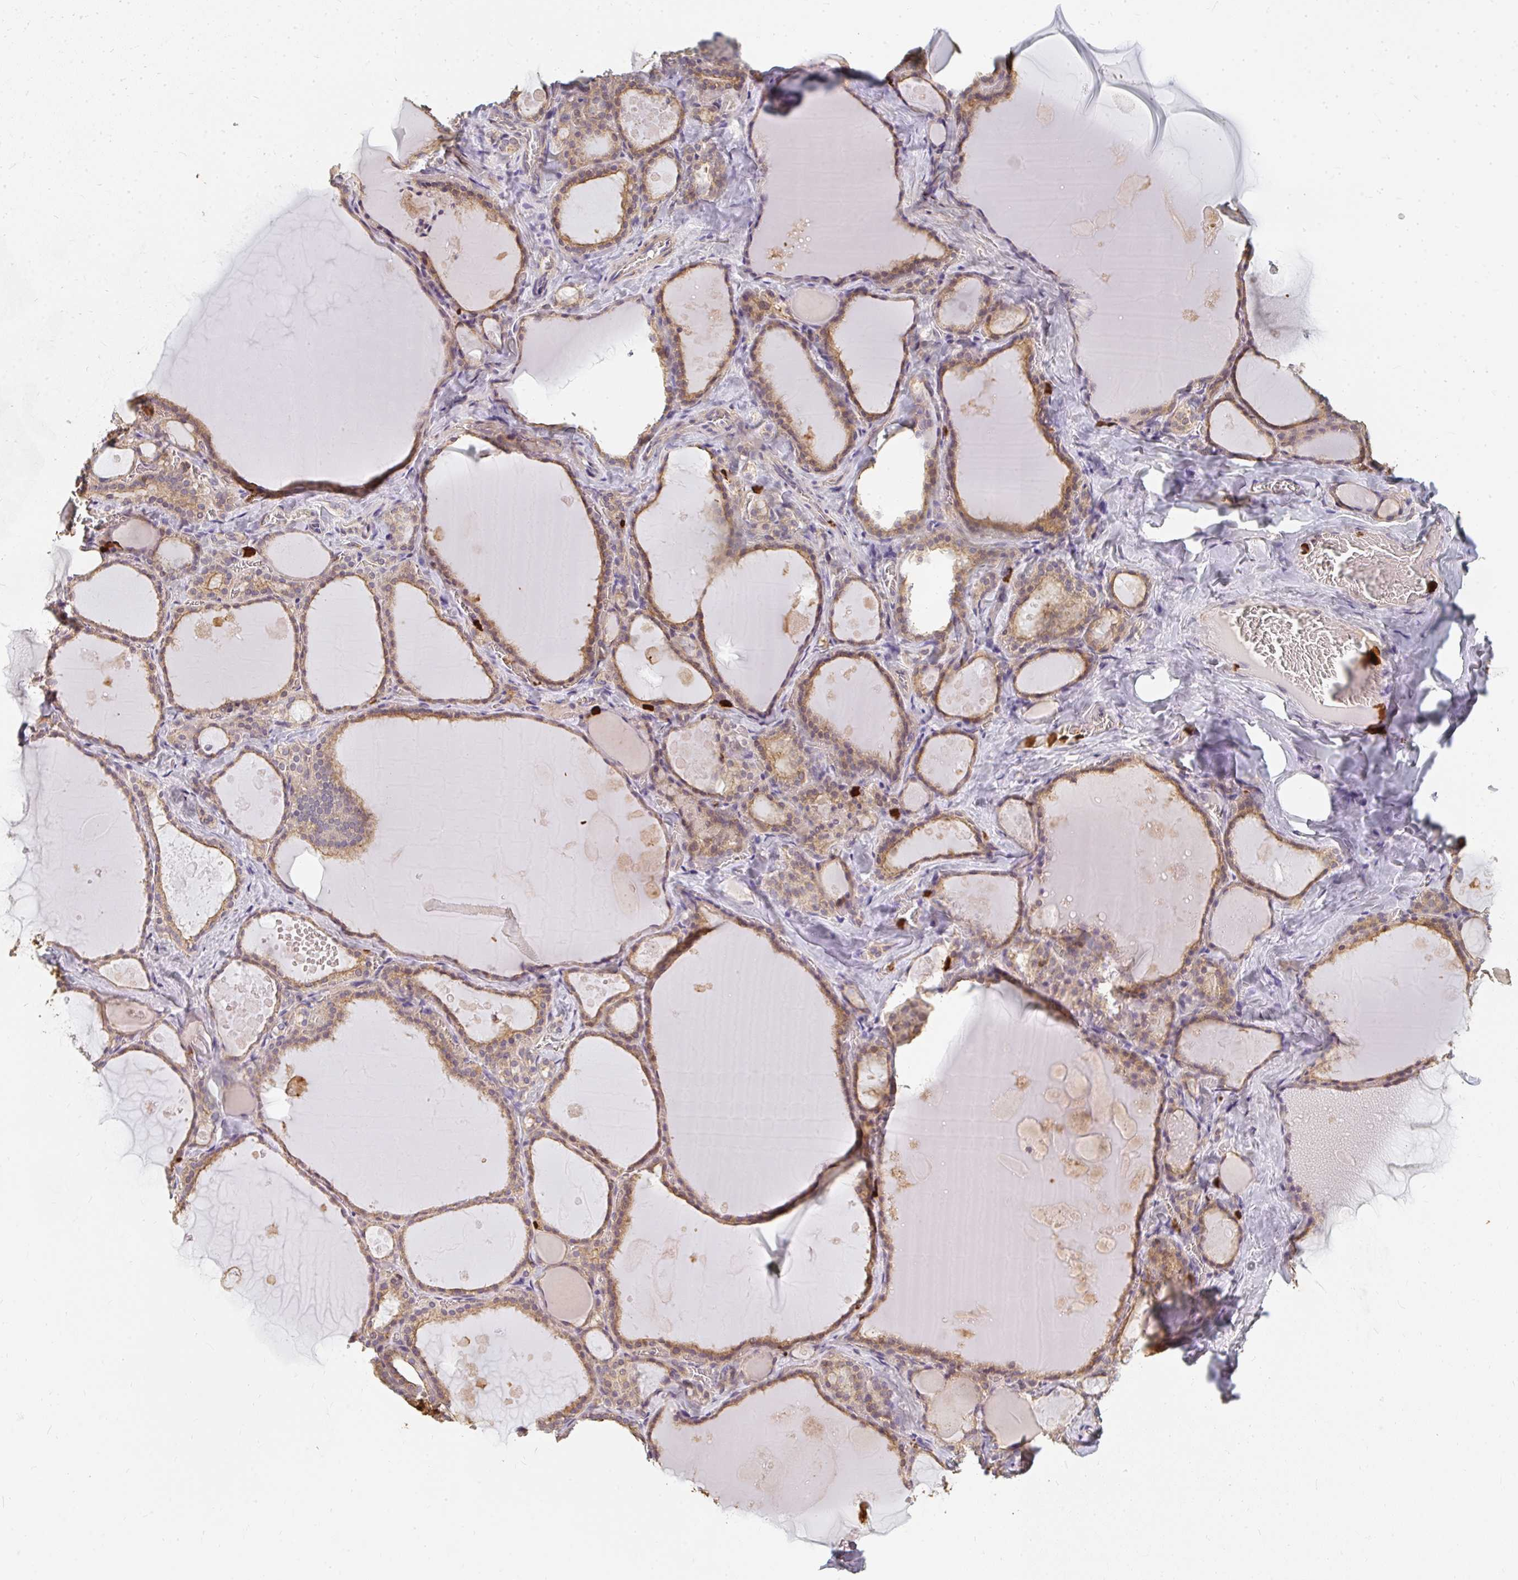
{"staining": {"intensity": "moderate", "quantity": ">75%", "location": "cytoplasmic/membranous"}, "tissue": "thyroid gland", "cell_type": "Glandular cells", "image_type": "normal", "snomed": [{"axis": "morphology", "description": "Normal tissue, NOS"}, {"axis": "topography", "description": "Thyroid gland"}], "caption": "This histopathology image displays immunohistochemistry staining of normal thyroid gland, with medium moderate cytoplasmic/membranous positivity in approximately >75% of glandular cells.", "gene": "CNTRL", "patient": {"sex": "male", "age": 56}}